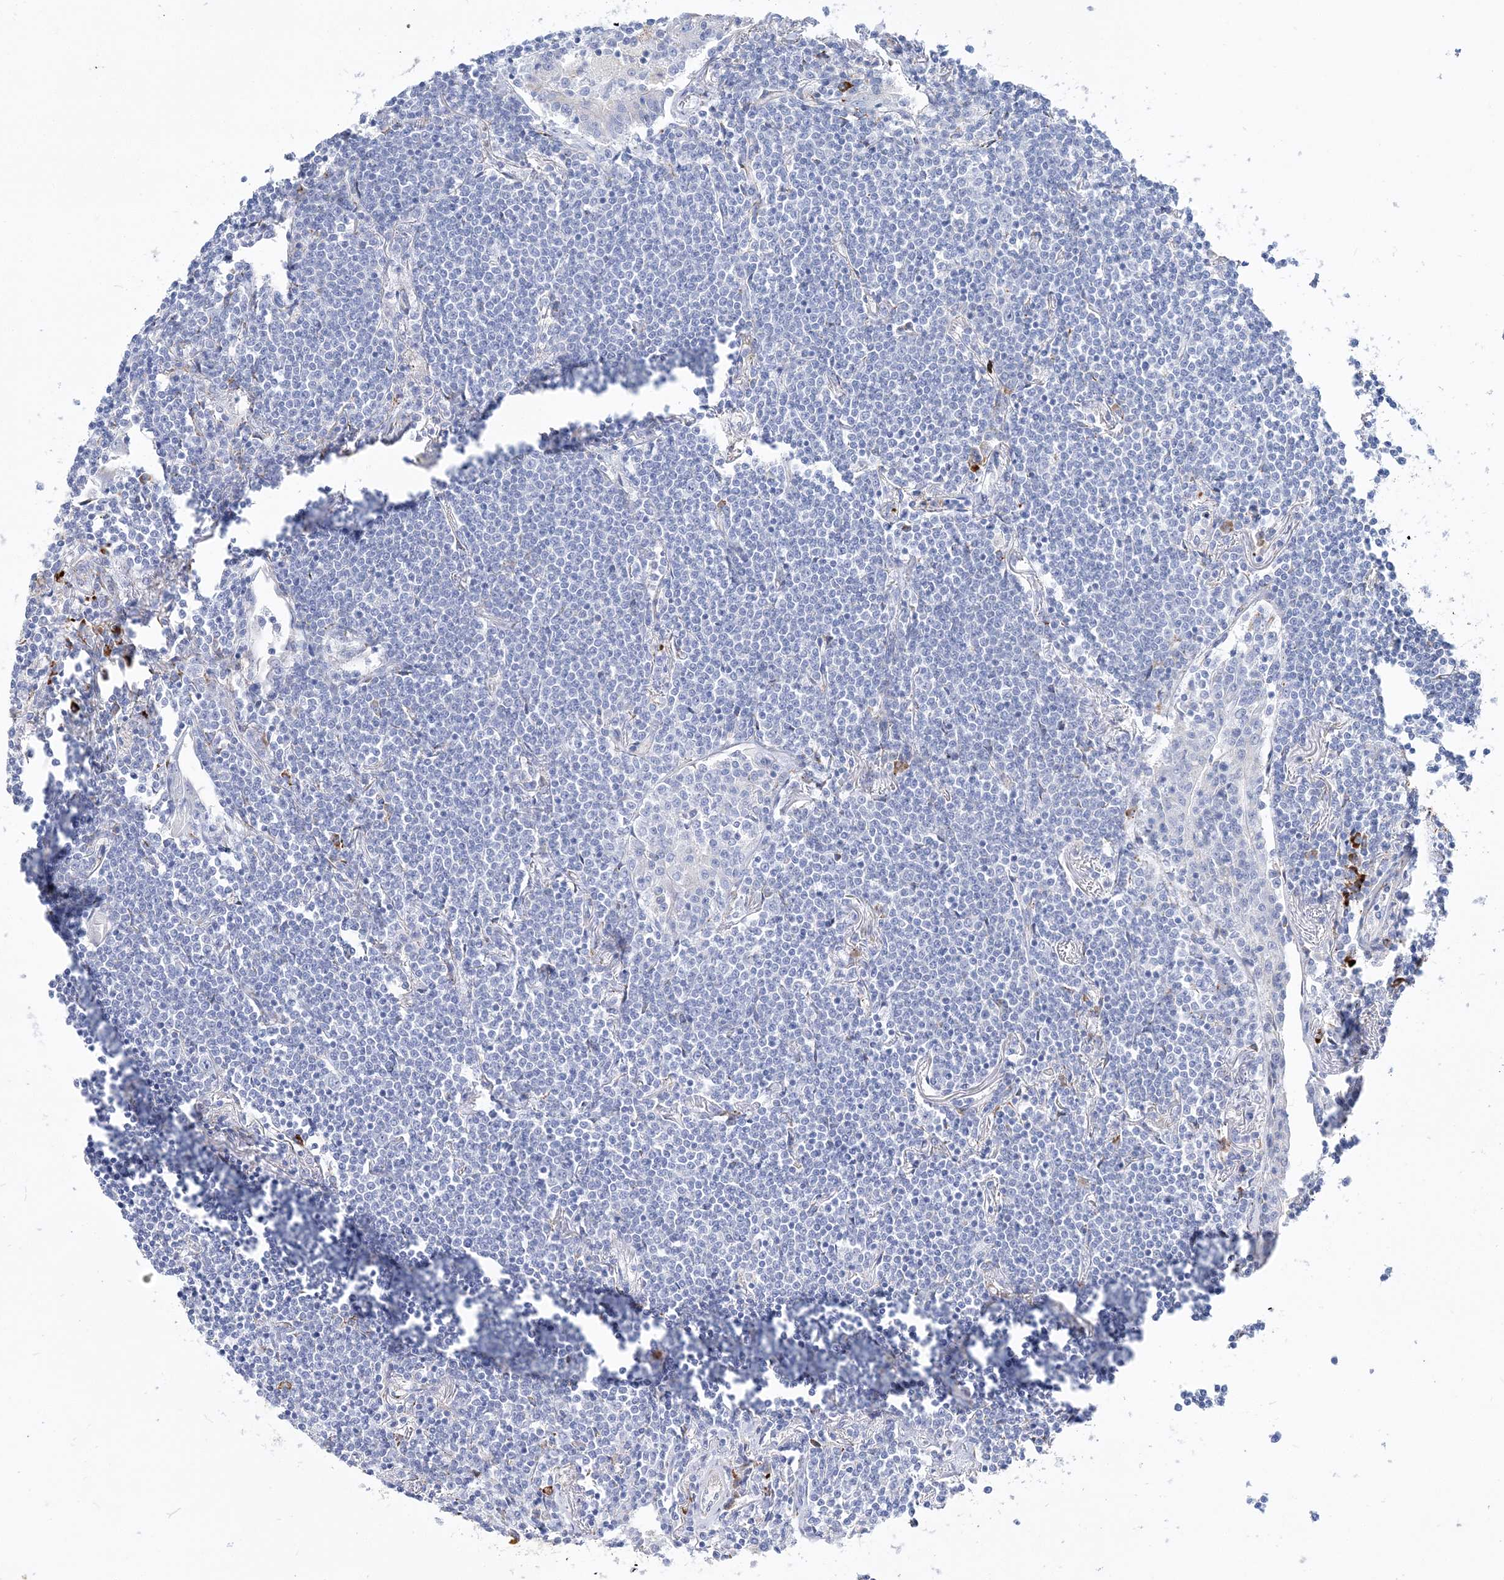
{"staining": {"intensity": "negative", "quantity": "none", "location": "none"}, "tissue": "lymphoma", "cell_type": "Tumor cells", "image_type": "cancer", "snomed": [{"axis": "morphology", "description": "Malignant lymphoma, non-Hodgkin's type, Low grade"}, {"axis": "topography", "description": "Lung"}], "caption": "Lymphoma was stained to show a protein in brown. There is no significant staining in tumor cells.", "gene": "TSPYL6", "patient": {"sex": "female", "age": 71}}